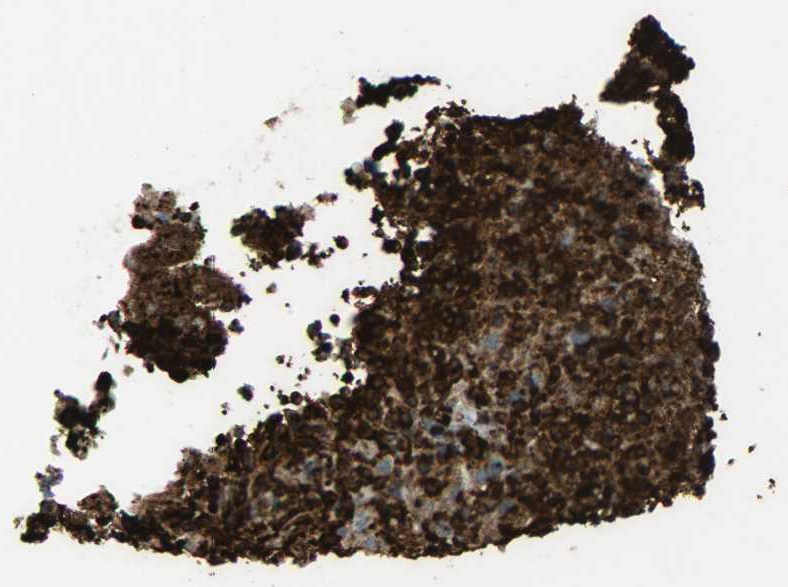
{"staining": {"intensity": "strong", "quantity": ">75%", "location": "cytoplasmic/membranous,nuclear"}, "tissue": "lymphoma", "cell_type": "Tumor cells", "image_type": "cancer", "snomed": [{"axis": "morphology", "description": "Malignant lymphoma, non-Hodgkin's type, High grade"}, {"axis": "topography", "description": "Tonsil"}], "caption": "IHC of human malignant lymphoma, non-Hodgkin's type (high-grade) displays high levels of strong cytoplasmic/membranous and nuclear staining in approximately >75% of tumor cells.", "gene": "VASP", "patient": {"sex": "female", "age": 36}}